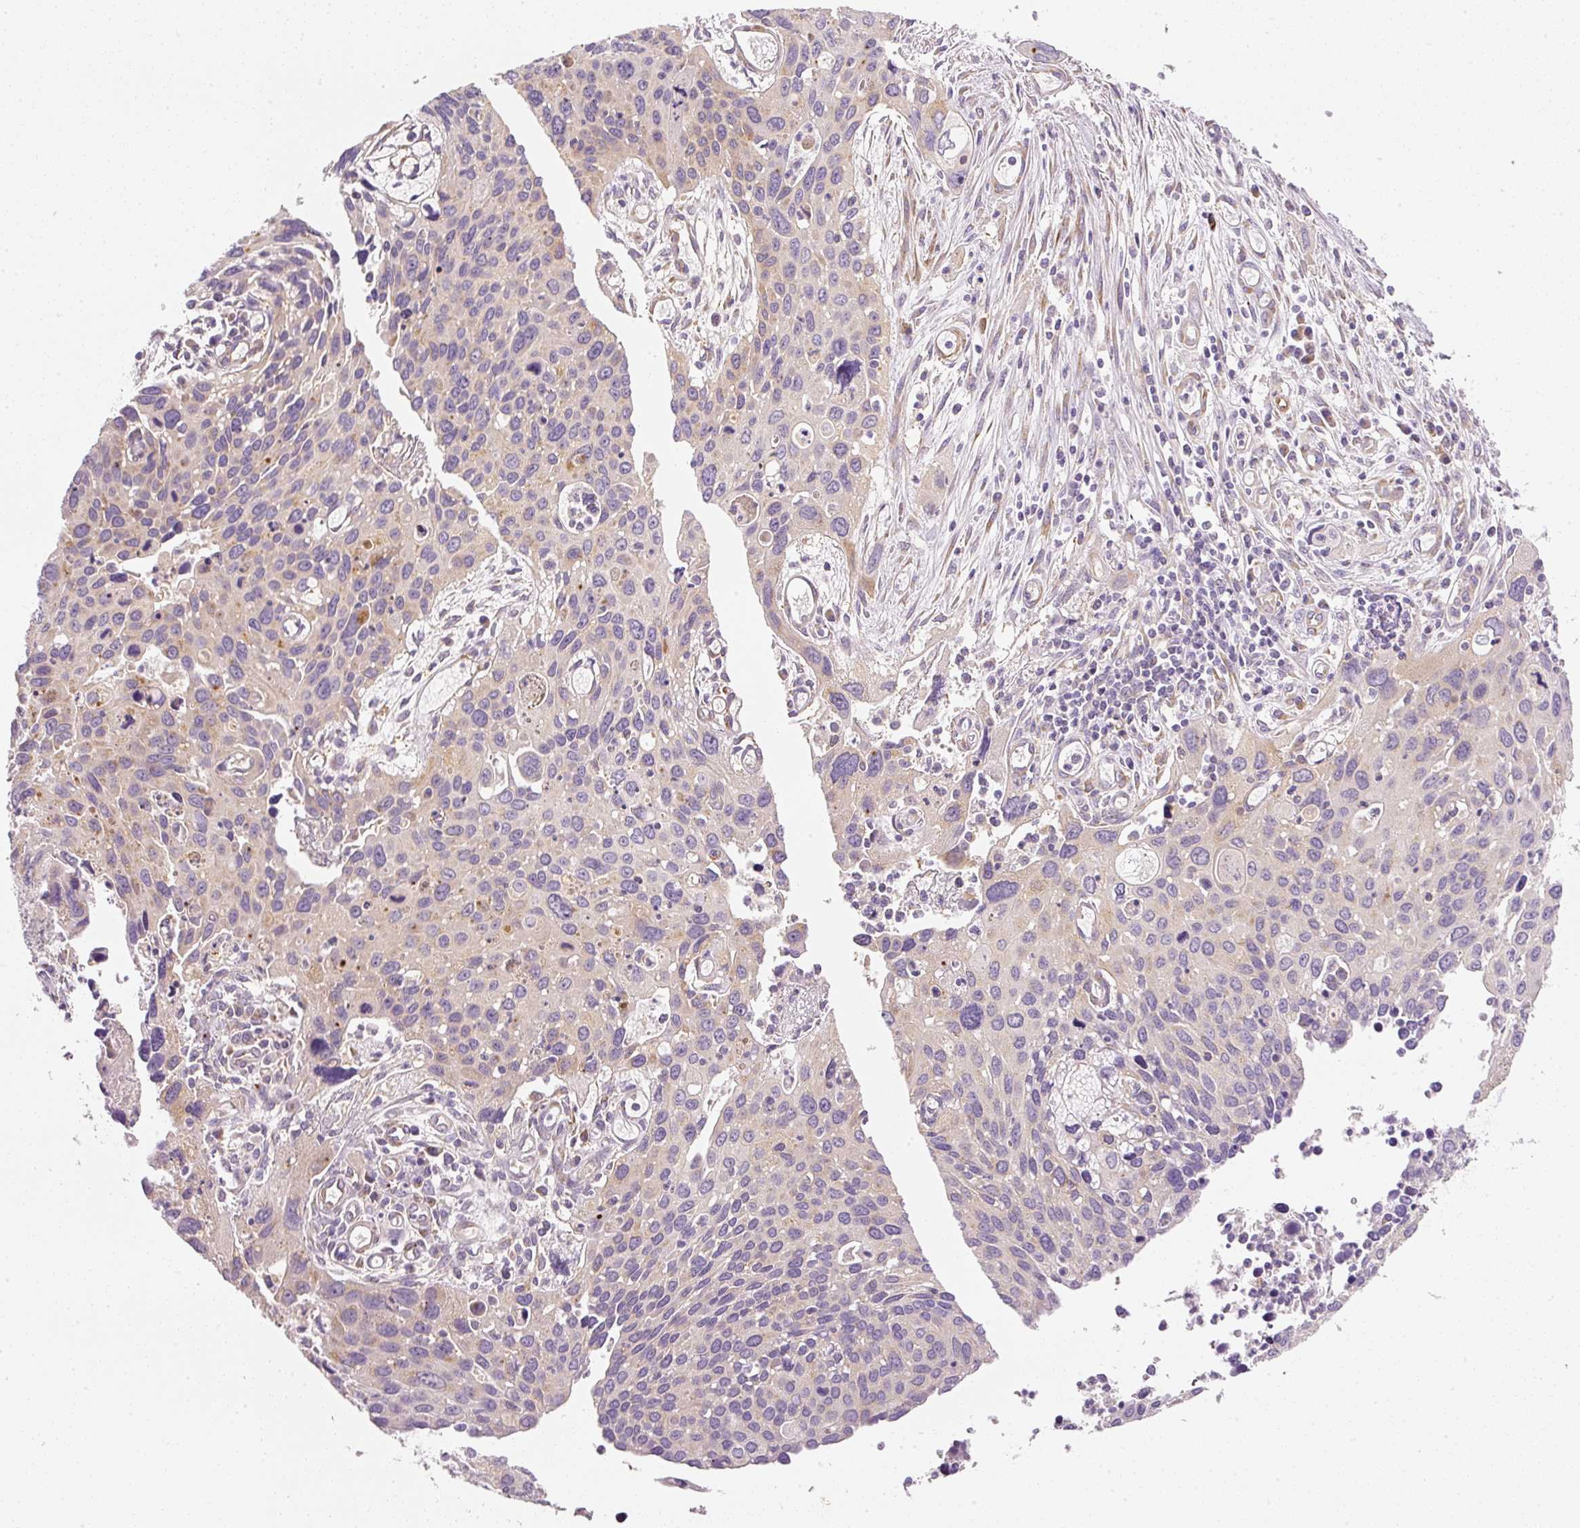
{"staining": {"intensity": "weak", "quantity": "<25%", "location": "cytoplasmic/membranous"}, "tissue": "cervical cancer", "cell_type": "Tumor cells", "image_type": "cancer", "snomed": [{"axis": "morphology", "description": "Squamous cell carcinoma, NOS"}, {"axis": "topography", "description": "Cervix"}], "caption": "Tumor cells show no significant positivity in cervical cancer.", "gene": "RNF167", "patient": {"sex": "female", "age": 55}}